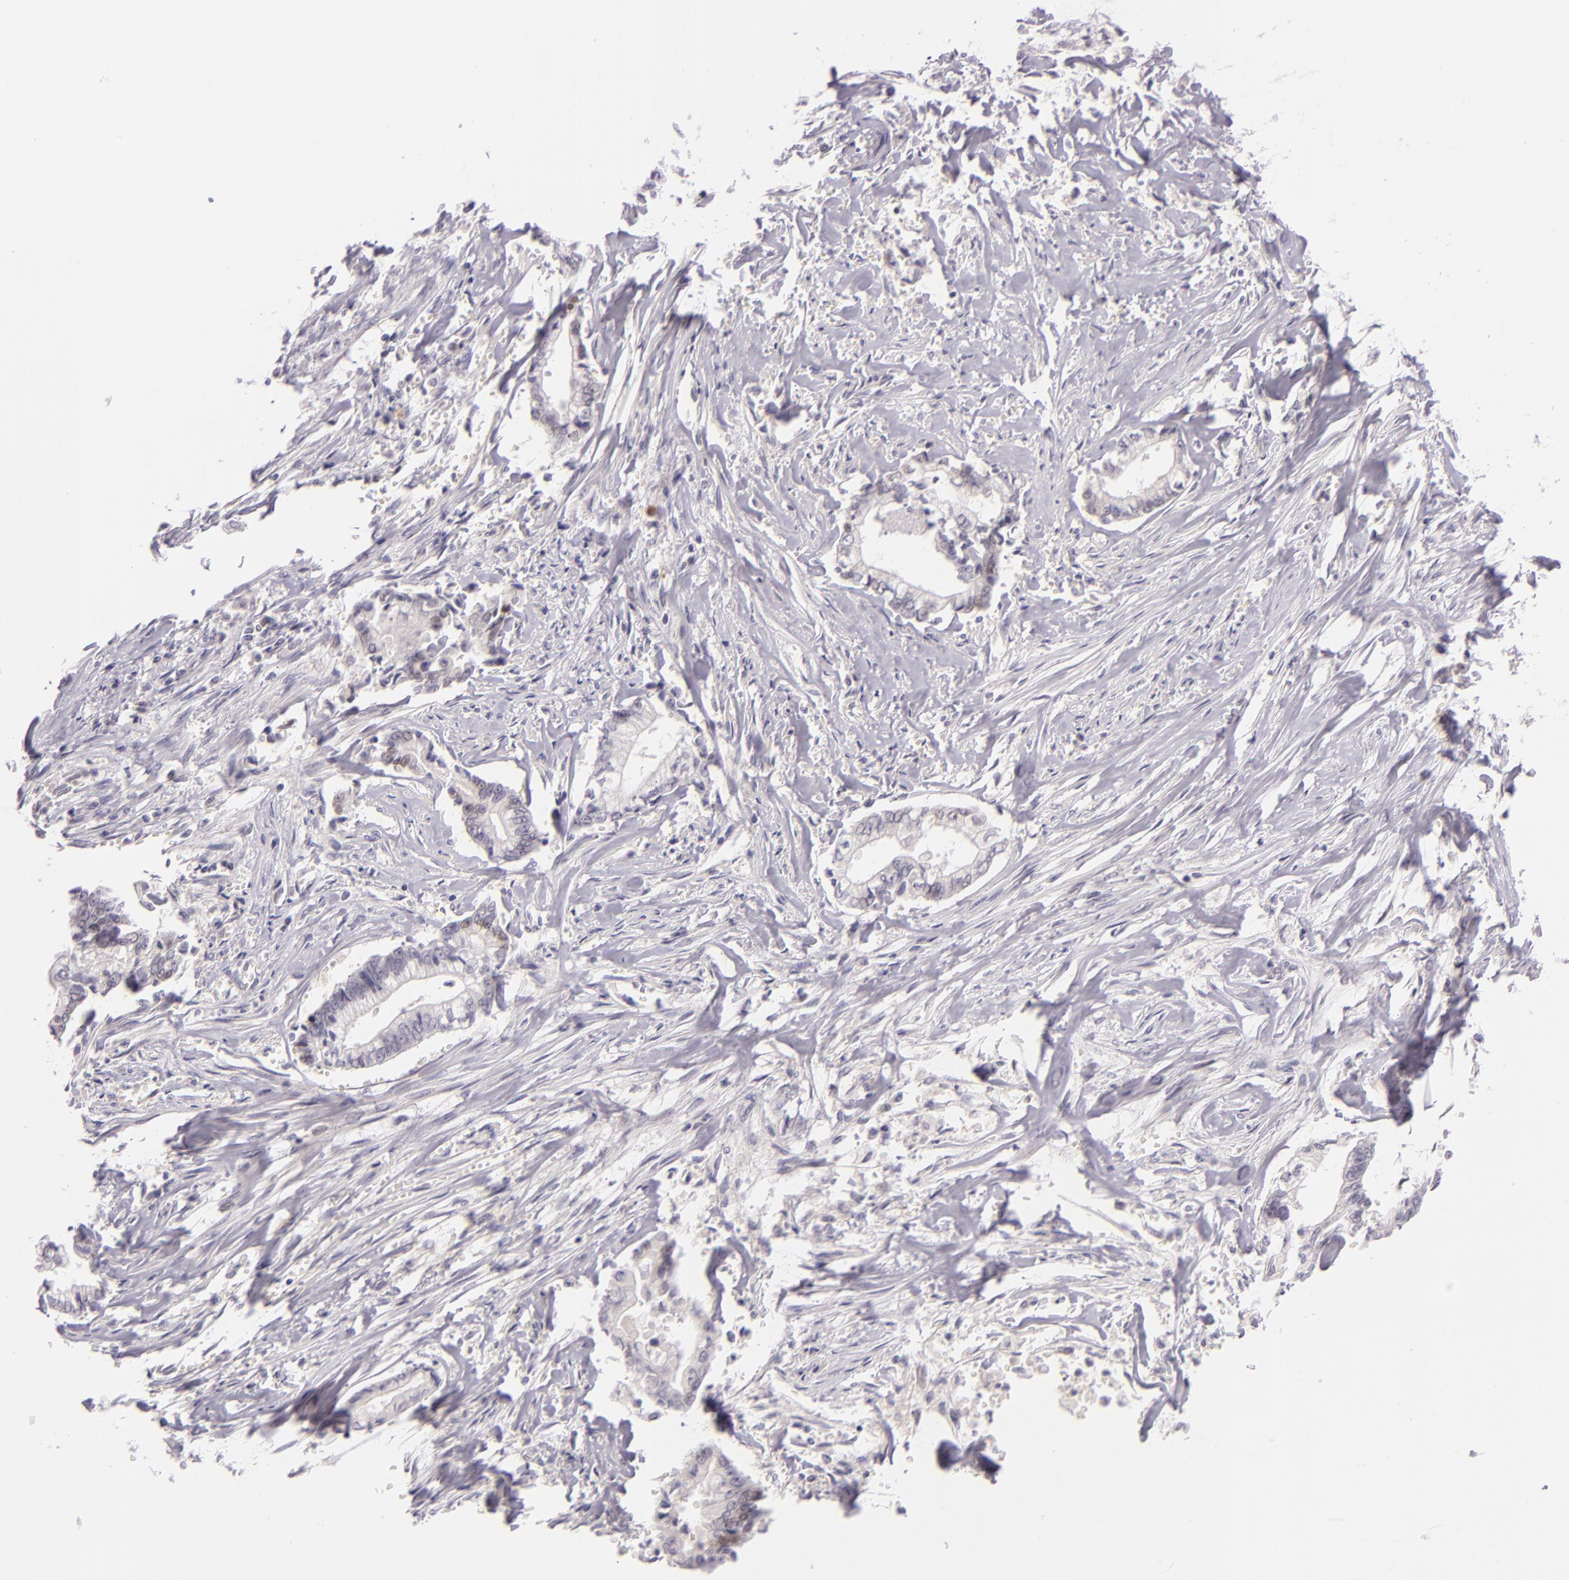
{"staining": {"intensity": "negative", "quantity": "none", "location": "none"}, "tissue": "liver cancer", "cell_type": "Tumor cells", "image_type": "cancer", "snomed": [{"axis": "morphology", "description": "Cholangiocarcinoma"}, {"axis": "topography", "description": "Liver"}], "caption": "Tumor cells show no significant protein positivity in liver cholangiocarcinoma. (DAB (3,3'-diaminobenzidine) immunohistochemistry visualized using brightfield microscopy, high magnification).", "gene": "CSE1L", "patient": {"sex": "male", "age": 57}}